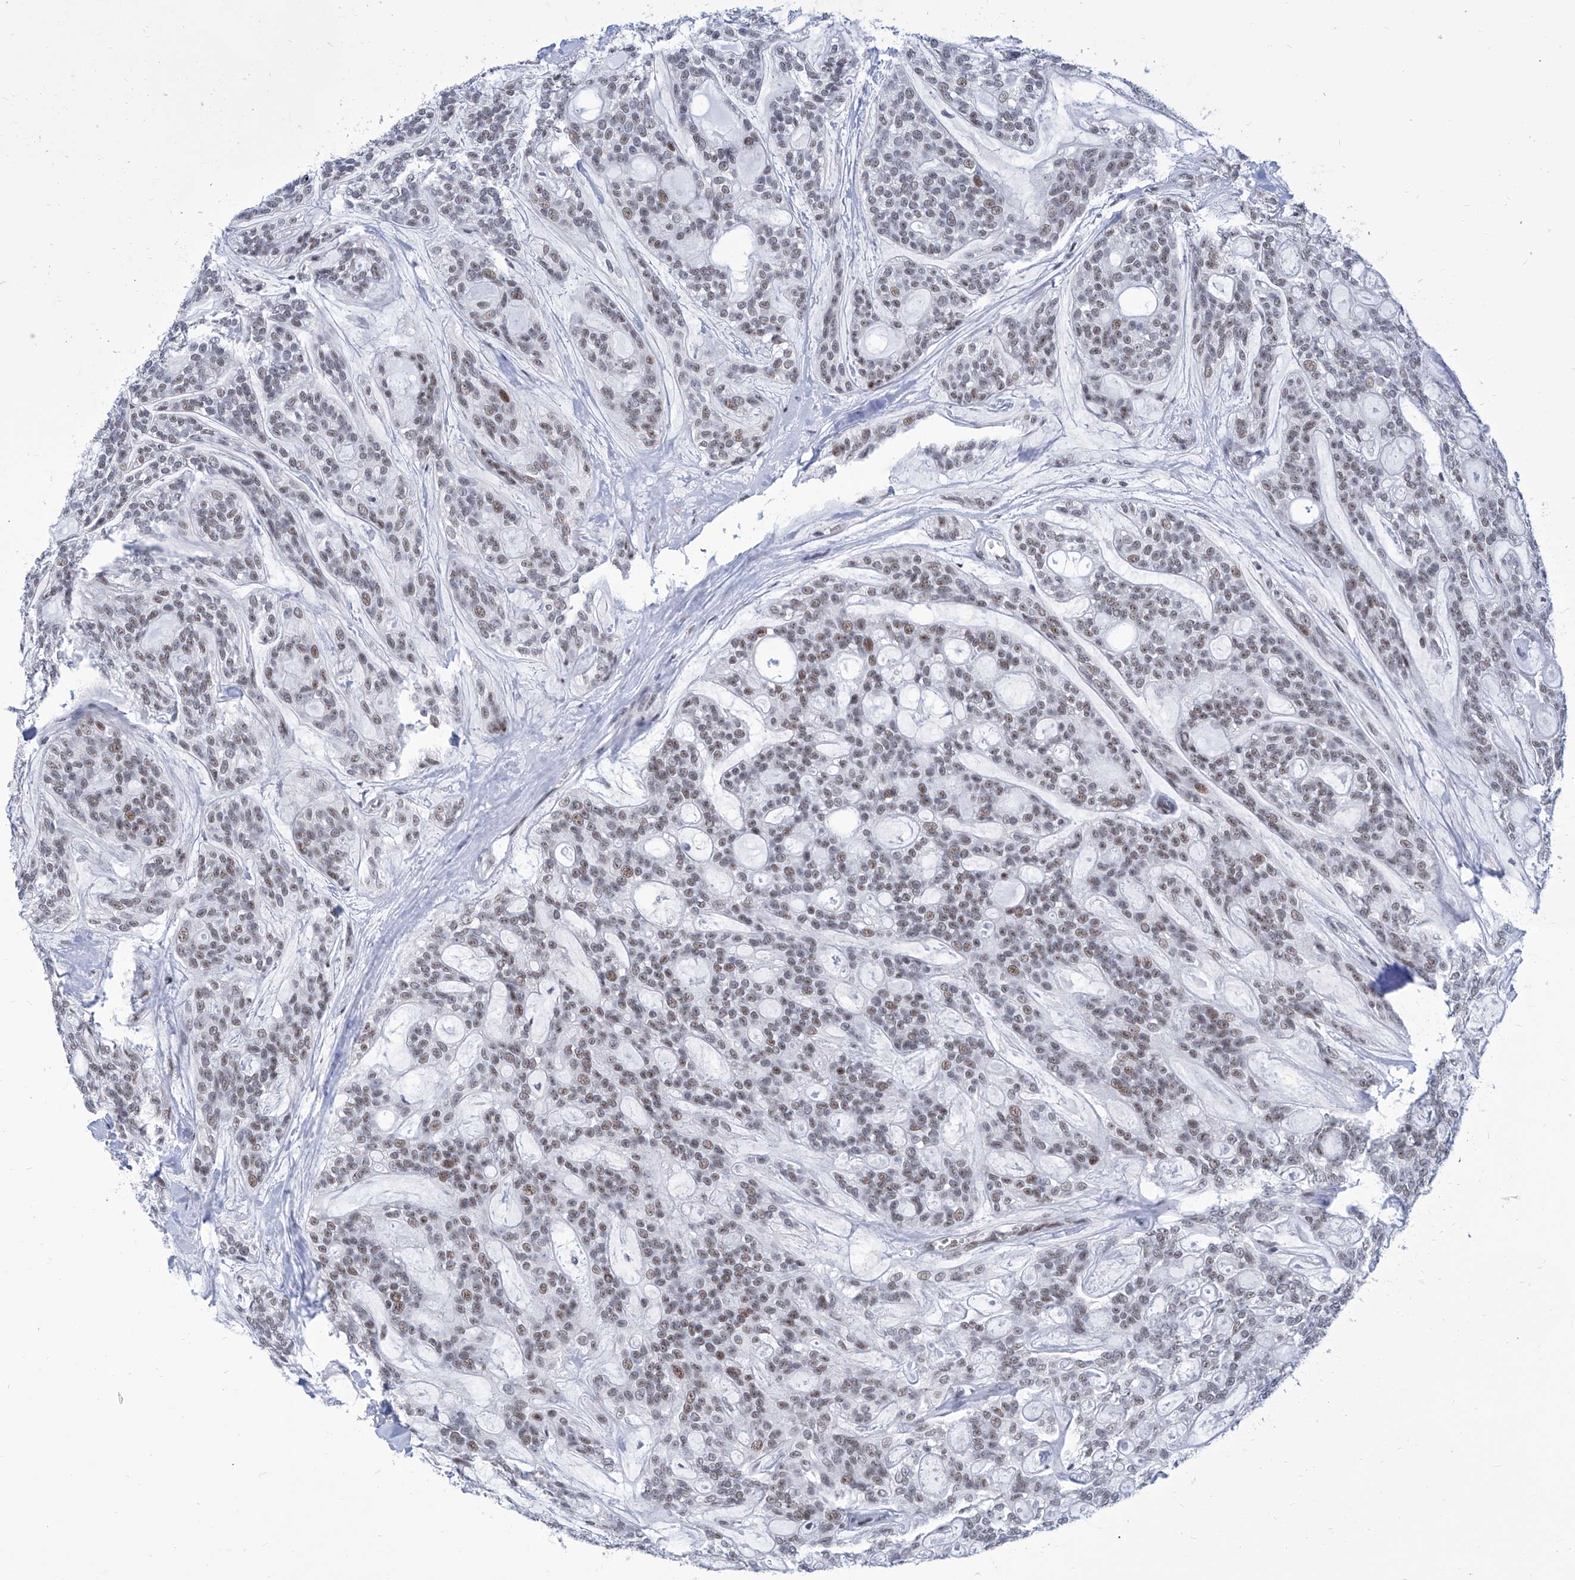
{"staining": {"intensity": "weak", "quantity": "25%-75%", "location": "nuclear"}, "tissue": "head and neck cancer", "cell_type": "Tumor cells", "image_type": "cancer", "snomed": [{"axis": "morphology", "description": "Adenocarcinoma, NOS"}, {"axis": "topography", "description": "Head-Neck"}], "caption": "This is an image of IHC staining of head and neck cancer, which shows weak positivity in the nuclear of tumor cells.", "gene": "SART1", "patient": {"sex": "male", "age": 66}}